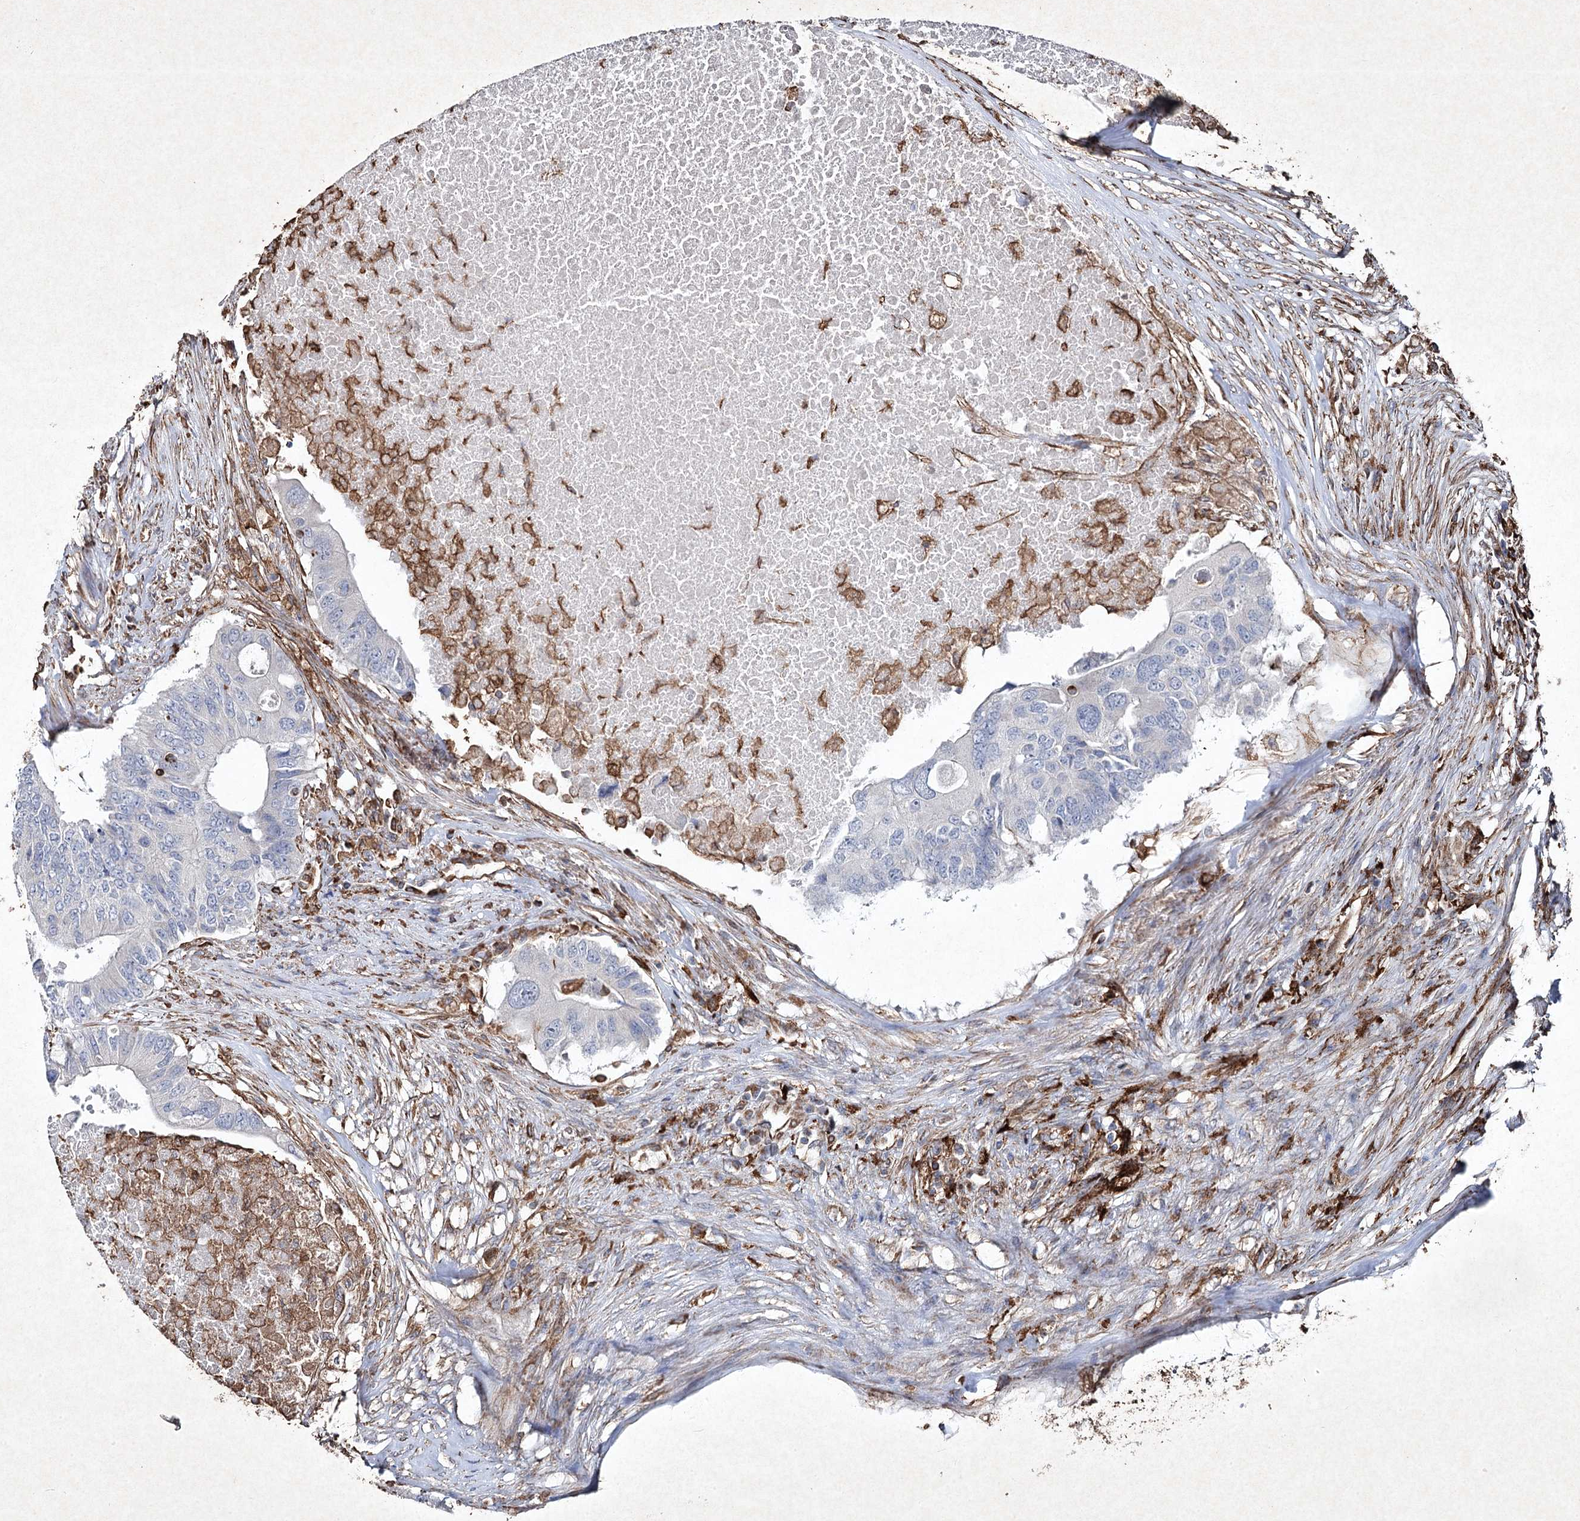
{"staining": {"intensity": "negative", "quantity": "none", "location": "none"}, "tissue": "colorectal cancer", "cell_type": "Tumor cells", "image_type": "cancer", "snomed": [{"axis": "morphology", "description": "Adenocarcinoma, NOS"}, {"axis": "topography", "description": "Colon"}], "caption": "Immunohistochemistry (IHC) histopathology image of human colorectal adenocarcinoma stained for a protein (brown), which shows no positivity in tumor cells.", "gene": "CLEC4M", "patient": {"sex": "male", "age": 71}}